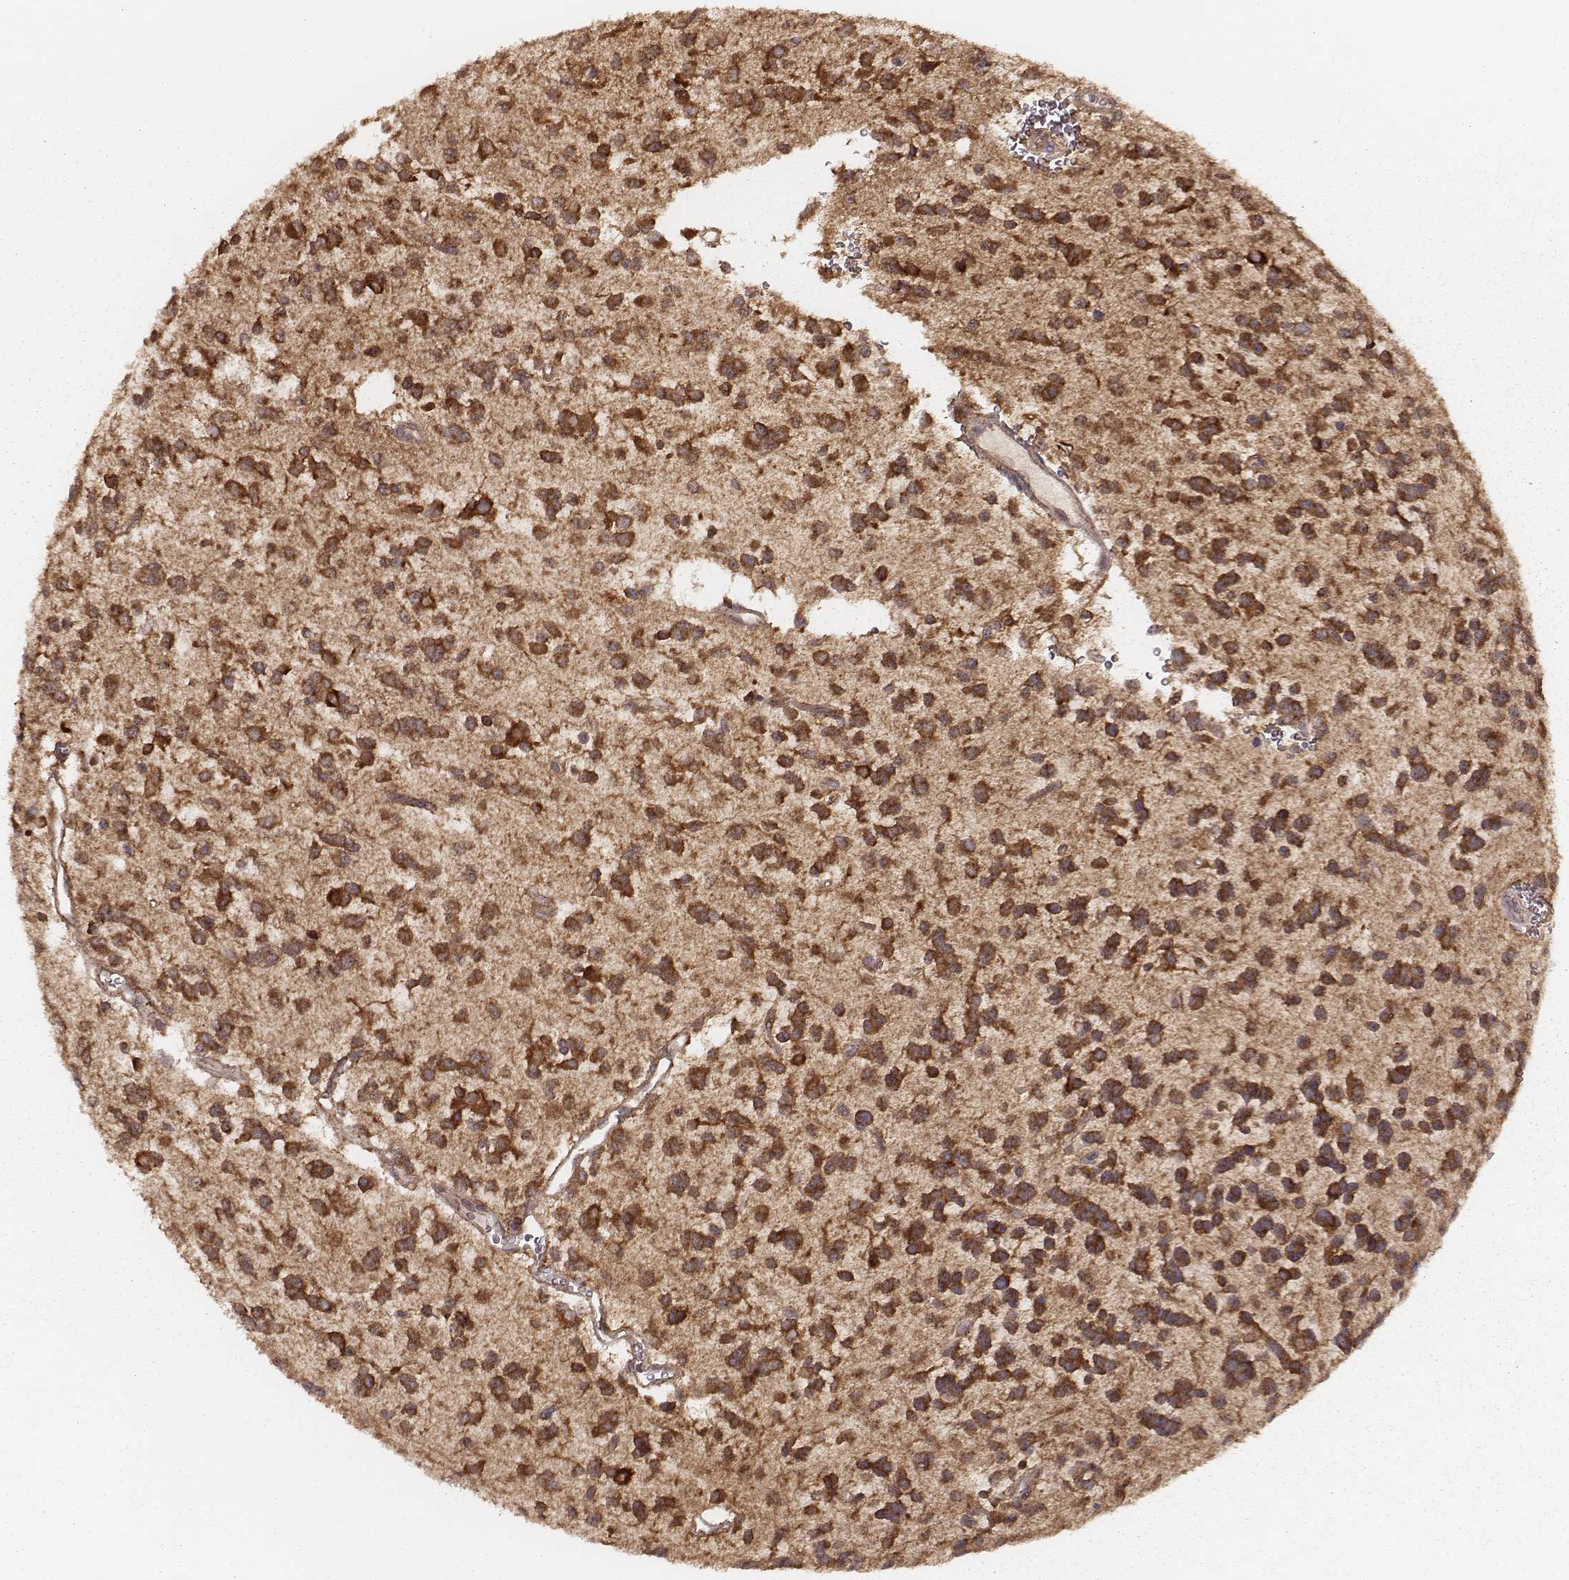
{"staining": {"intensity": "strong", "quantity": ">75%", "location": "cytoplasmic/membranous"}, "tissue": "glioma", "cell_type": "Tumor cells", "image_type": "cancer", "snomed": [{"axis": "morphology", "description": "Glioma, malignant, Low grade"}, {"axis": "topography", "description": "Brain"}], "caption": "Protein expression analysis of low-grade glioma (malignant) shows strong cytoplasmic/membranous expression in about >75% of tumor cells.", "gene": "CARS1", "patient": {"sex": "female", "age": 45}}